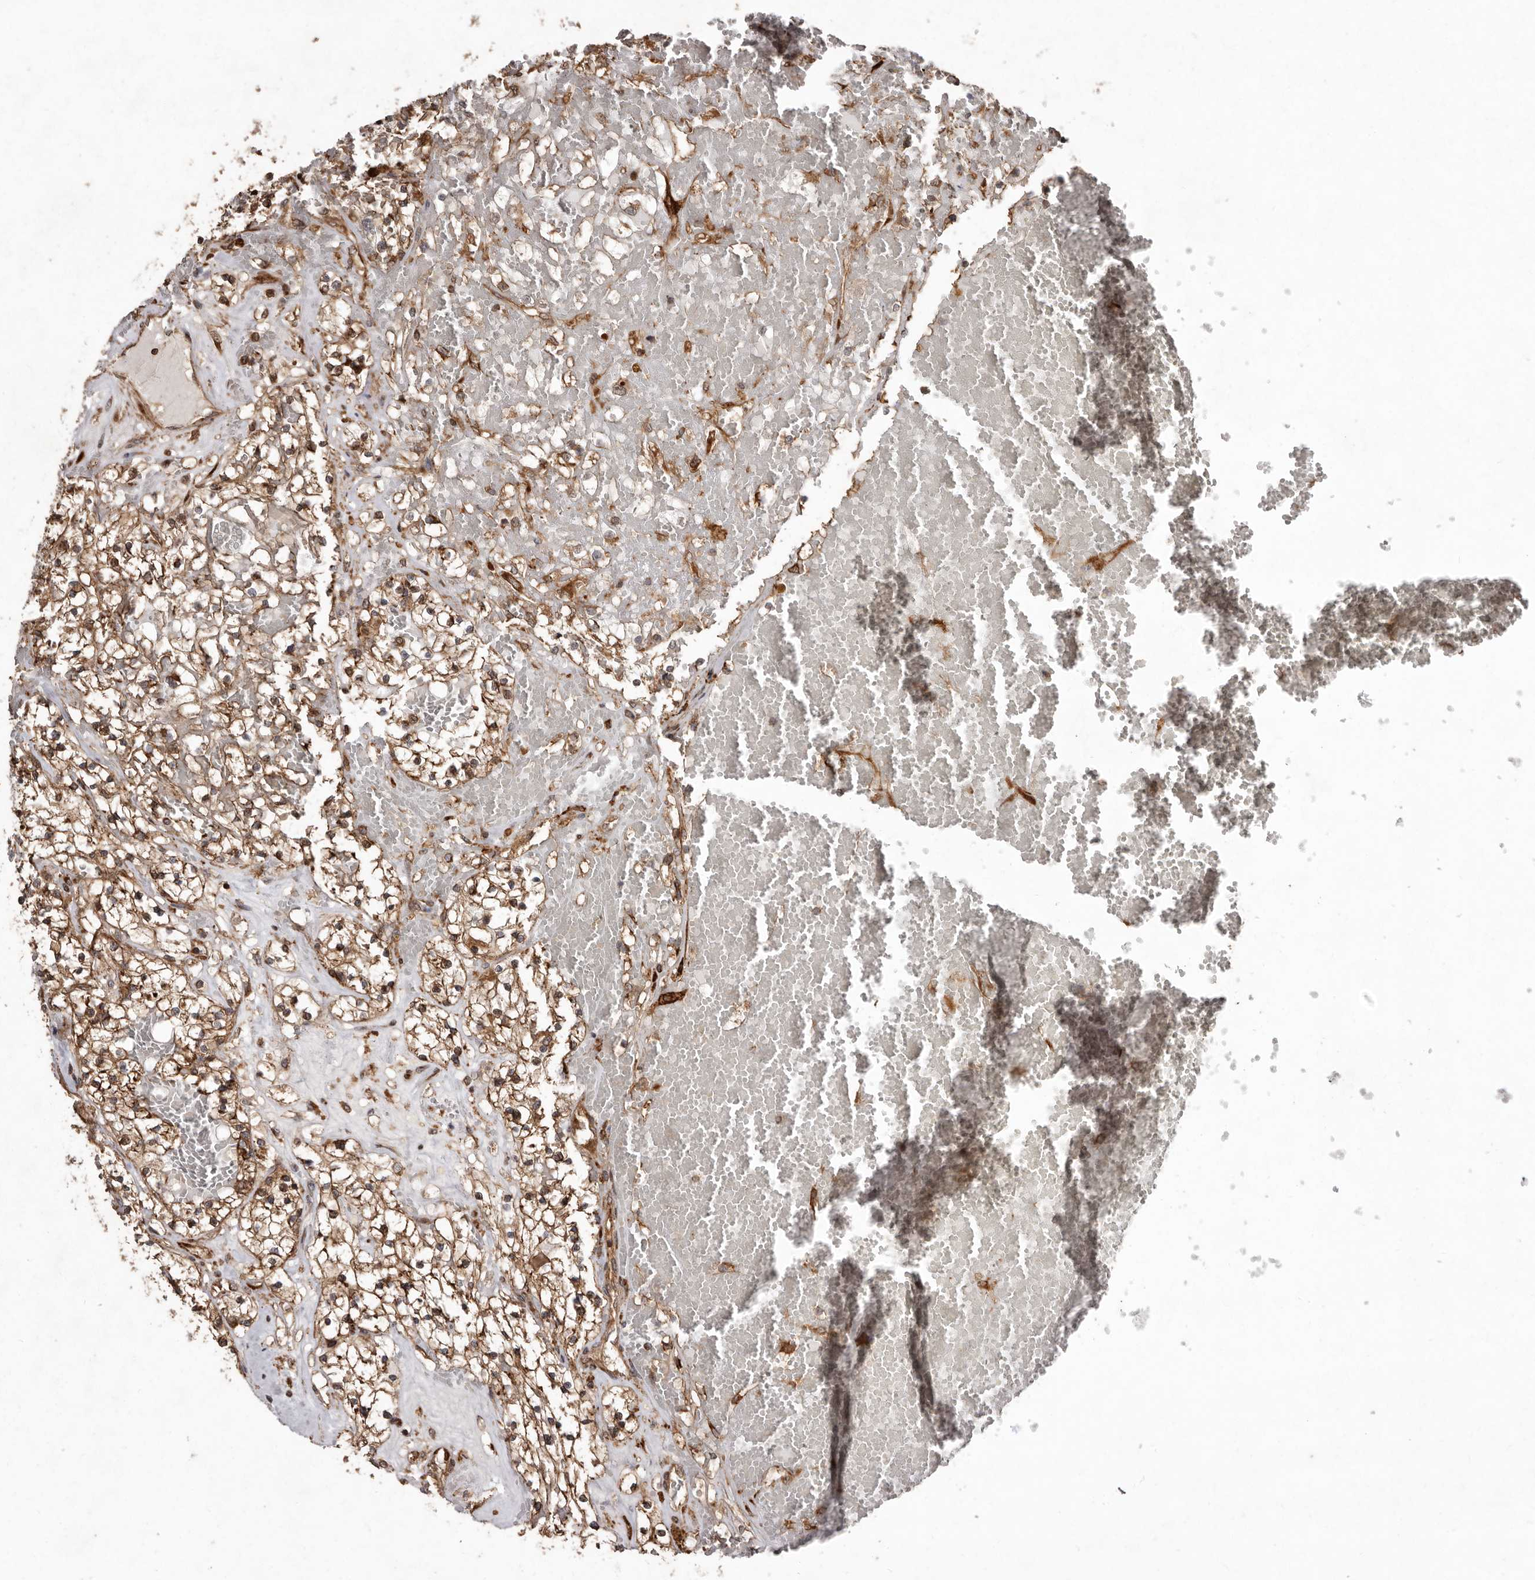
{"staining": {"intensity": "moderate", "quantity": ">75%", "location": "cytoplasmic/membranous"}, "tissue": "renal cancer", "cell_type": "Tumor cells", "image_type": "cancer", "snomed": [{"axis": "morphology", "description": "Normal tissue, NOS"}, {"axis": "morphology", "description": "Adenocarcinoma, NOS"}, {"axis": "topography", "description": "Kidney"}], "caption": "Moderate cytoplasmic/membranous protein staining is seen in about >75% of tumor cells in renal cancer (adenocarcinoma).", "gene": "FLAD1", "patient": {"sex": "male", "age": 68}}